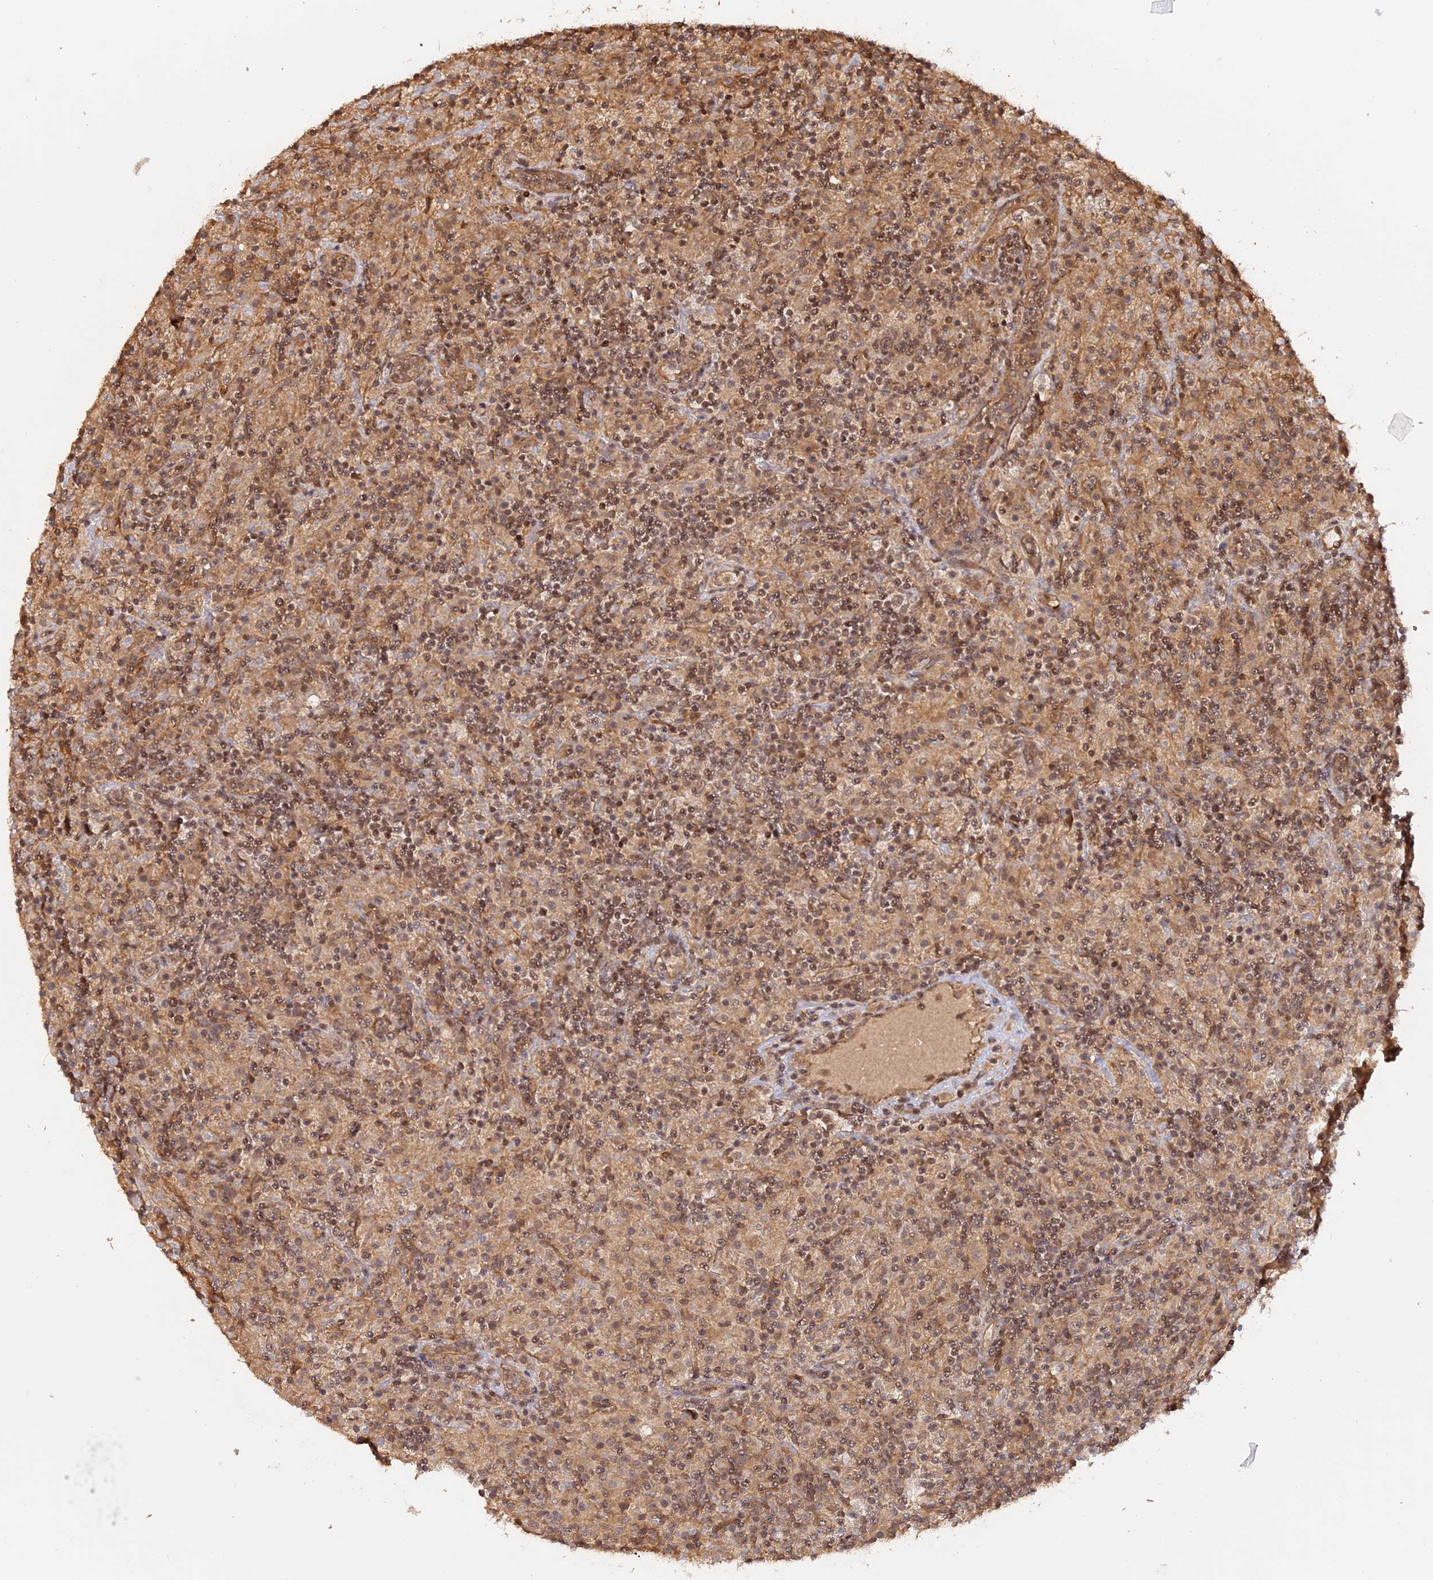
{"staining": {"intensity": "weak", "quantity": ">75%", "location": "cytoplasmic/membranous"}, "tissue": "lymphoma", "cell_type": "Tumor cells", "image_type": "cancer", "snomed": [{"axis": "morphology", "description": "Hodgkin's disease, NOS"}, {"axis": "topography", "description": "Lymph node"}], "caption": "An IHC histopathology image of neoplastic tissue is shown. Protein staining in brown shows weak cytoplasmic/membranous positivity in Hodgkin's disease within tumor cells.", "gene": "CCDC174", "patient": {"sex": "male", "age": 70}}